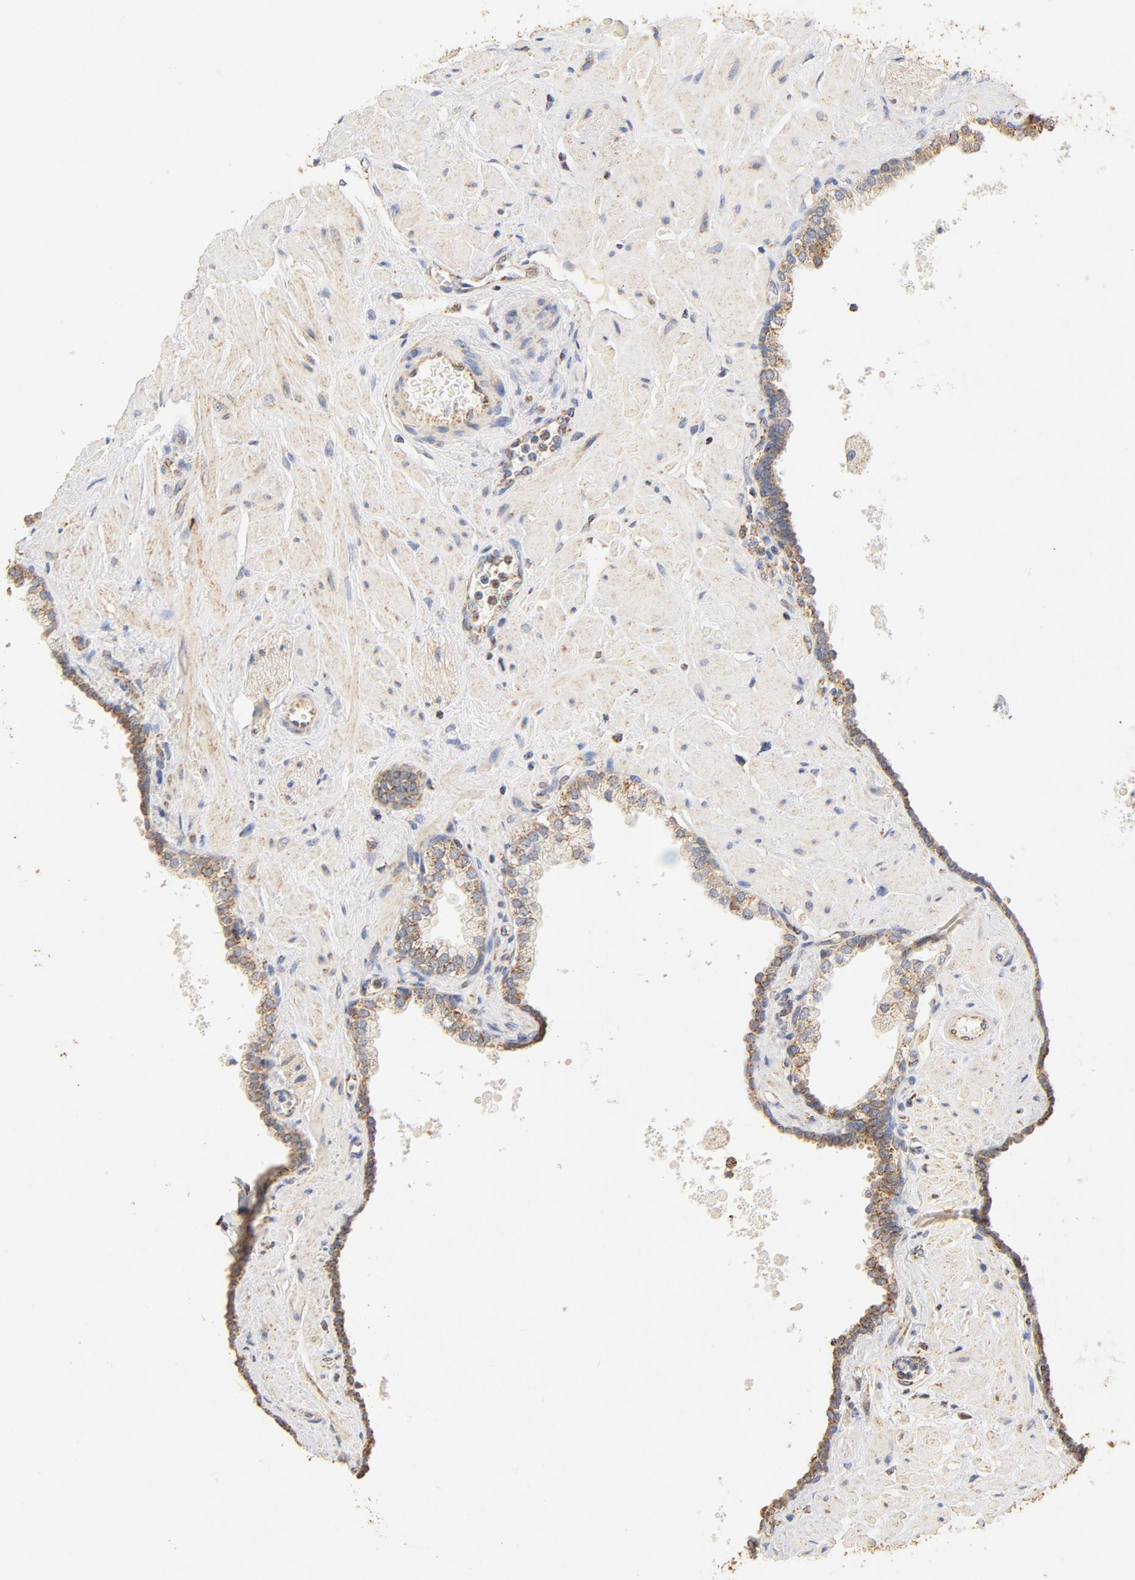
{"staining": {"intensity": "moderate", "quantity": ">75%", "location": "cytoplasmic/membranous"}, "tissue": "prostate", "cell_type": "Glandular cells", "image_type": "normal", "snomed": [{"axis": "morphology", "description": "Normal tissue, NOS"}, {"axis": "topography", "description": "Prostate"}], "caption": "The photomicrograph demonstrates staining of unremarkable prostate, revealing moderate cytoplasmic/membranous protein staining (brown color) within glandular cells.", "gene": "COX4I1", "patient": {"sex": "male", "age": 60}}